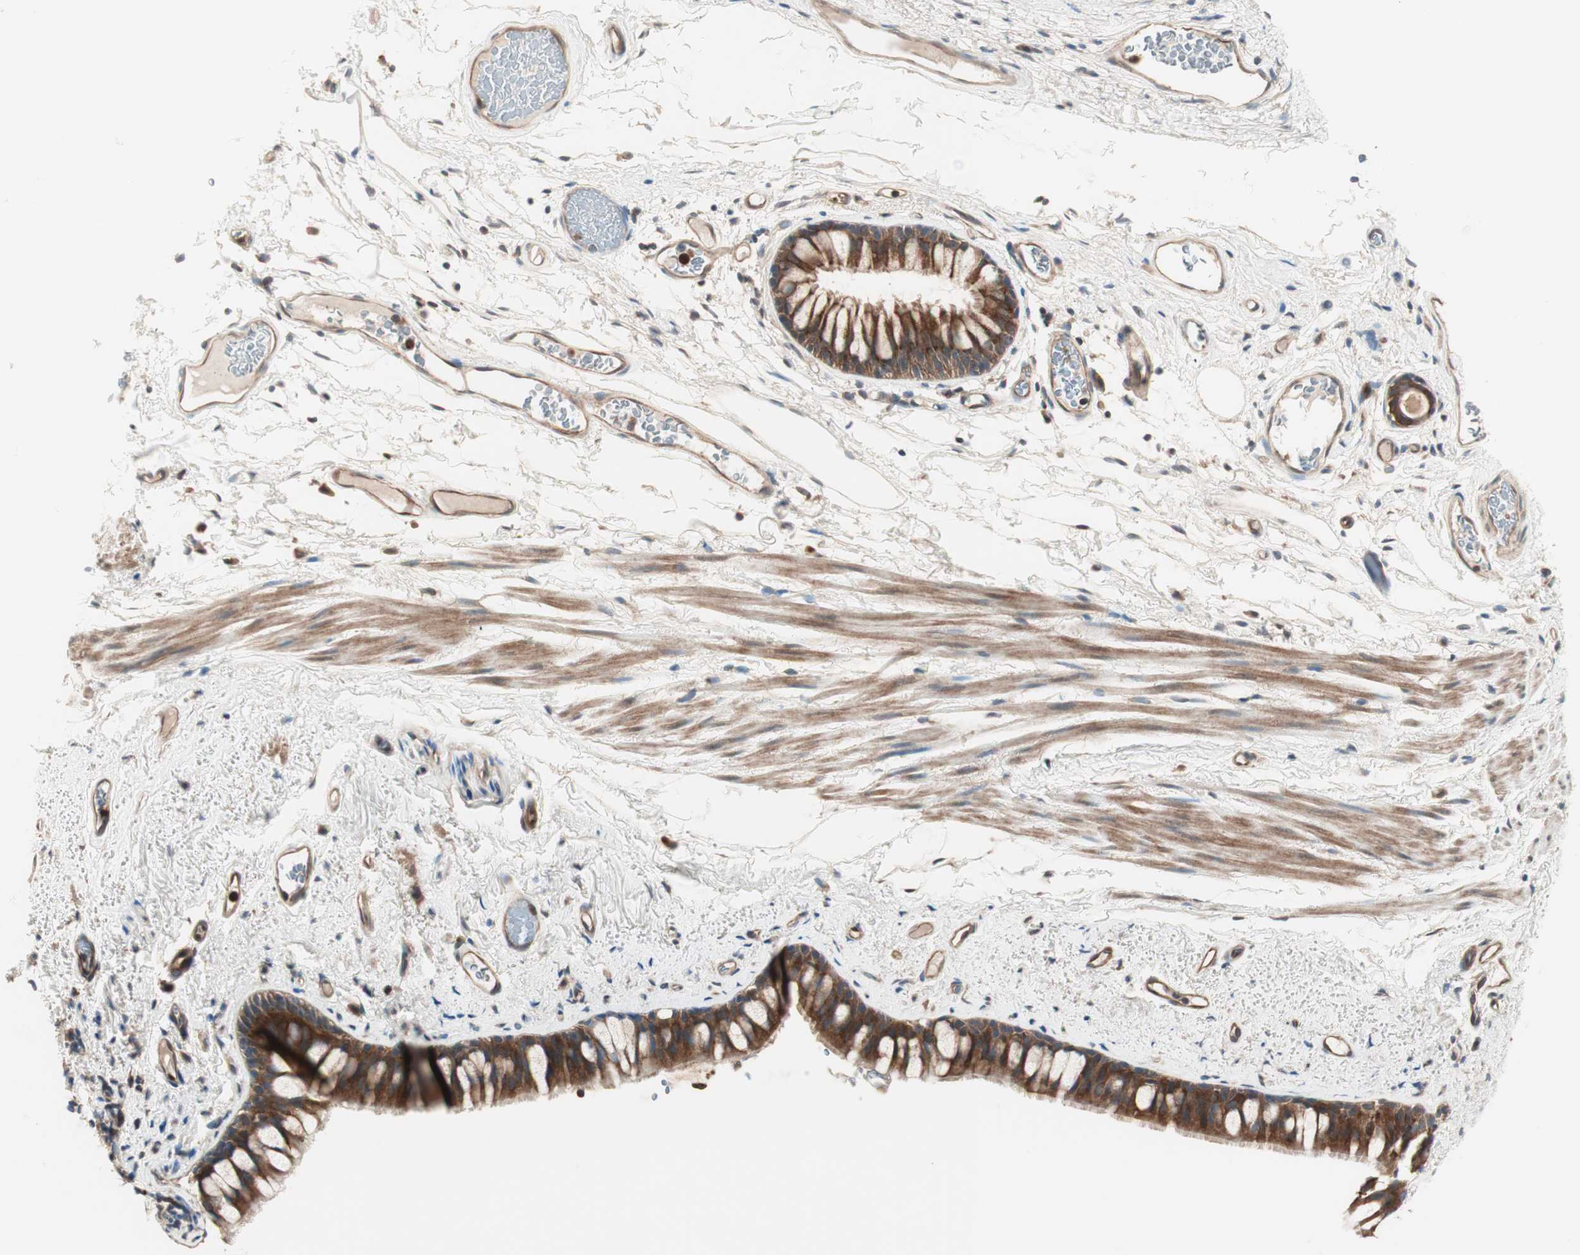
{"staining": {"intensity": "strong", "quantity": ">75%", "location": "cytoplasmic/membranous"}, "tissue": "bronchus", "cell_type": "Respiratory epithelial cells", "image_type": "normal", "snomed": [{"axis": "morphology", "description": "Normal tissue, NOS"}, {"axis": "topography", "description": "Bronchus"}], "caption": "Immunohistochemical staining of unremarkable human bronchus exhibits strong cytoplasmic/membranous protein expression in about >75% of respiratory epithelial cells.", "gene": "TSG101", "patient": {"sex": "female", "age": 73}}